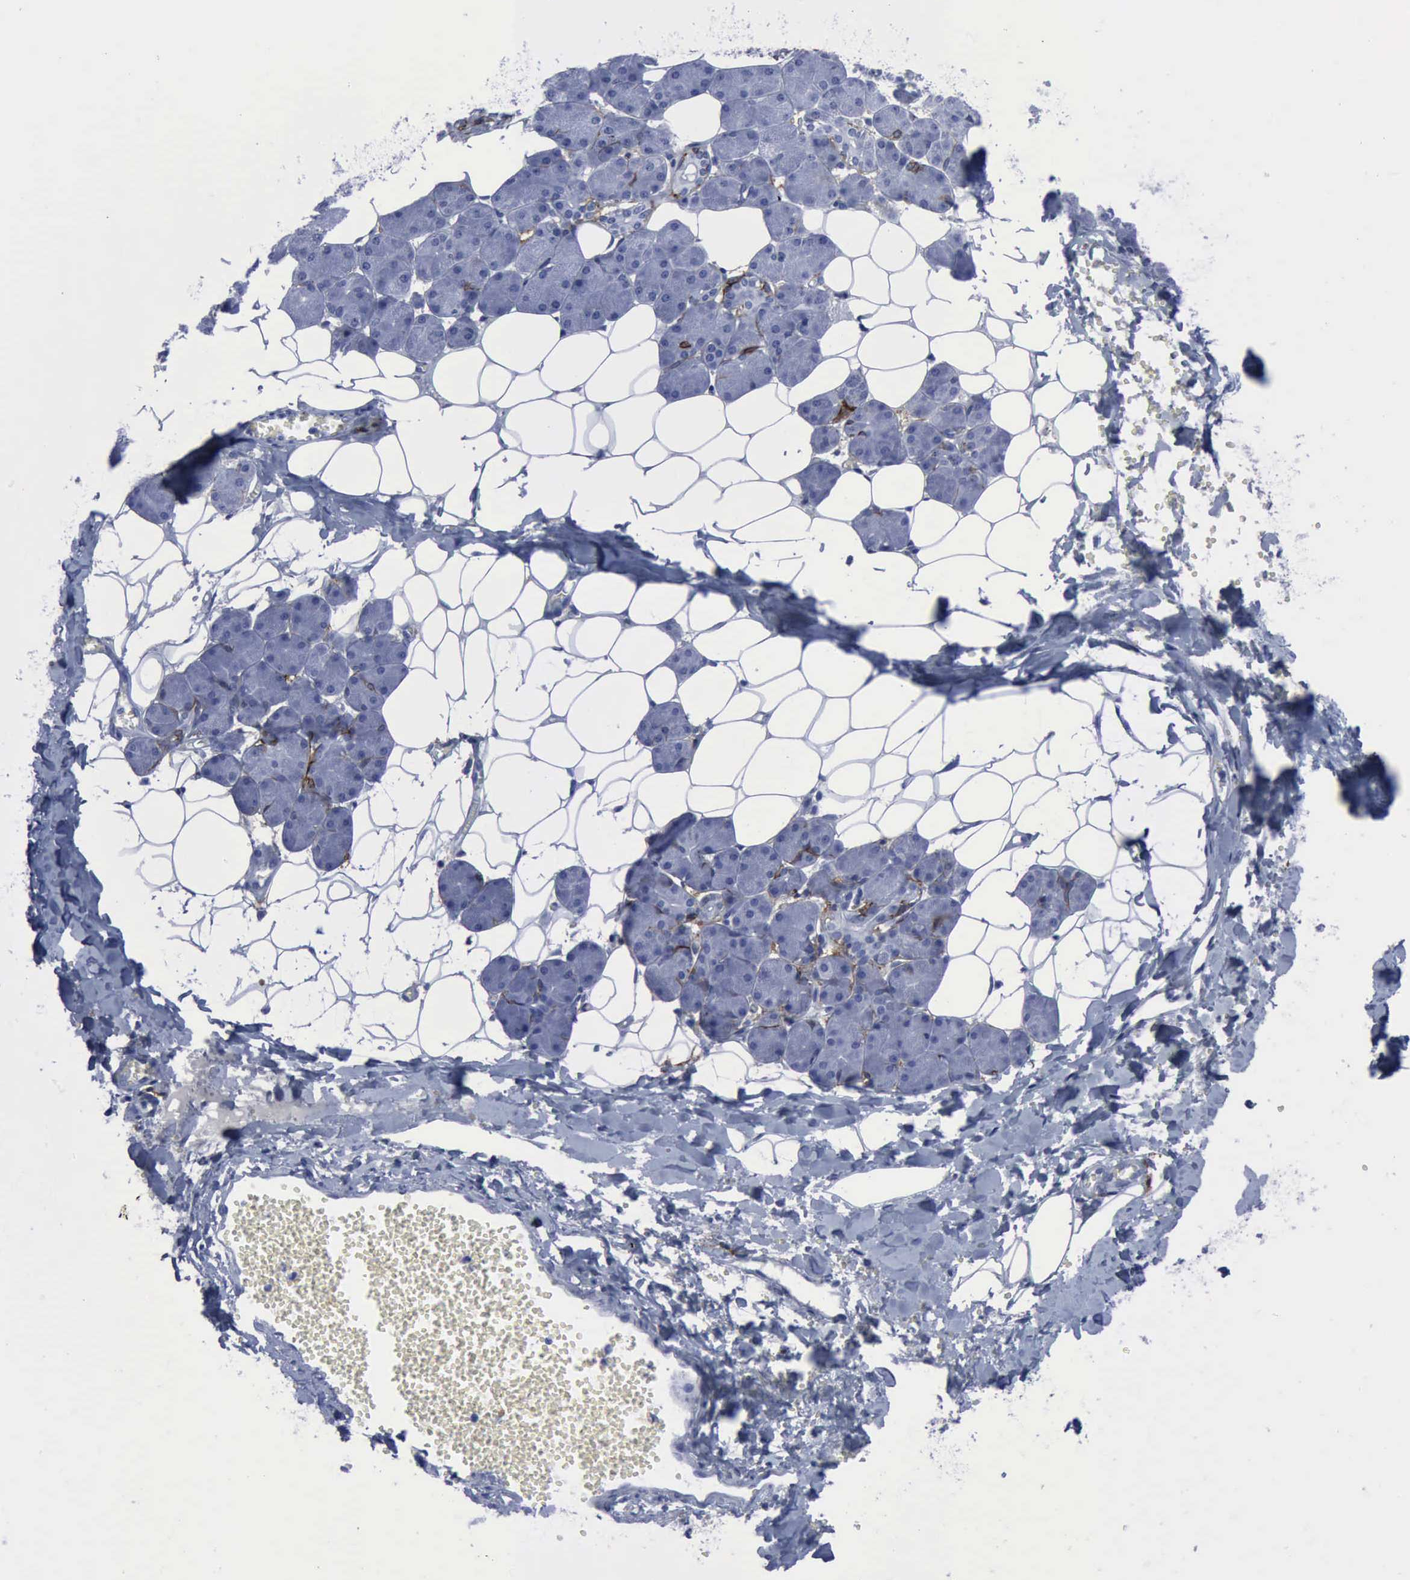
{"staining": {"intensity": "negative", "quantity": "none", "location": "none"}, "tissue": "salivary gland", "cell_type": "Glandular cells", "image_type": "normal", "snomed": [{"axis": "morphology", "description": "Normal tissue, NOS"}, {"axis": "morphology", "description": "Adenoma, NOS"}, {"axis": "topography", "description": "Salivary gland"}], "caption": "This histopathology image is of benign salivary gland stained with immunohistochemistry (IHC) to label a protein in brown with the nuclei are counter-stained blue. There is no staining in glandular cells. The staining was performed using DAB to visualize the protein expression in brown, while the nuclei were stained in blue with hematoxylin (Magnification: 20x).", "gene": "NGFR", "patient": {"sex": "female", "age": 32}}